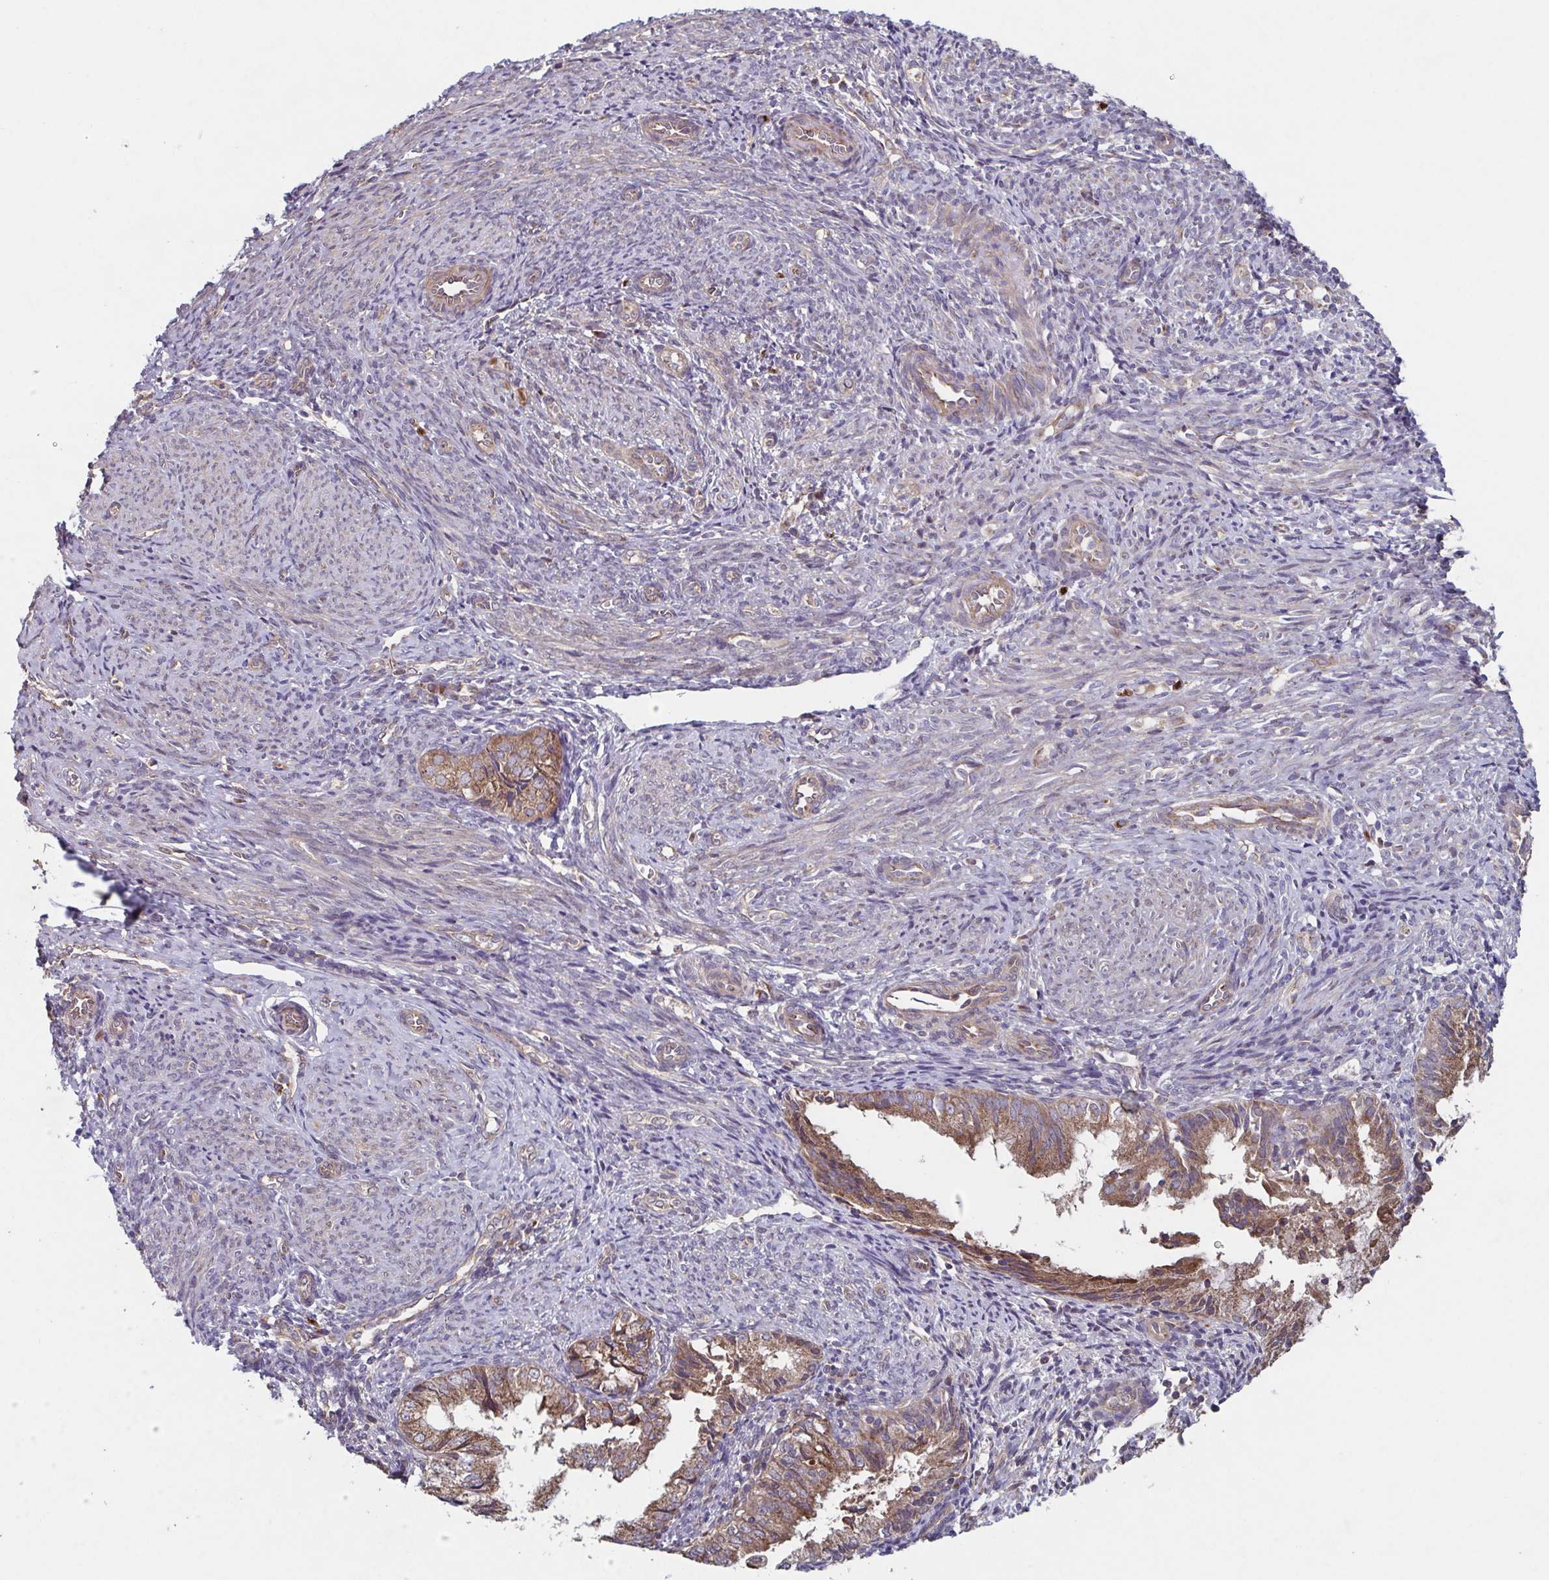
{"staining": {"intensity": "moderate", "quantity": ">75%", "location": "cytoplasmic/membranous"}, "tissue": "endometrial cancer", "cell_type": "Tumor cells", "image_type": "cancer", "snomed": [{"axis": "morphology", "description": "Adenocarcinoma, NOS"}, {"axis": "topography", "description": "Endometrium"}], "caption": "The micrograph exhibits staining of endometrial cancer (adenocarcinoma), revealing moderate cytoplasmic/membranous protein positivity (brown color) within tumor cells.", "gene": "COPB1", "patient": {"sex": "female", "age": 55}}